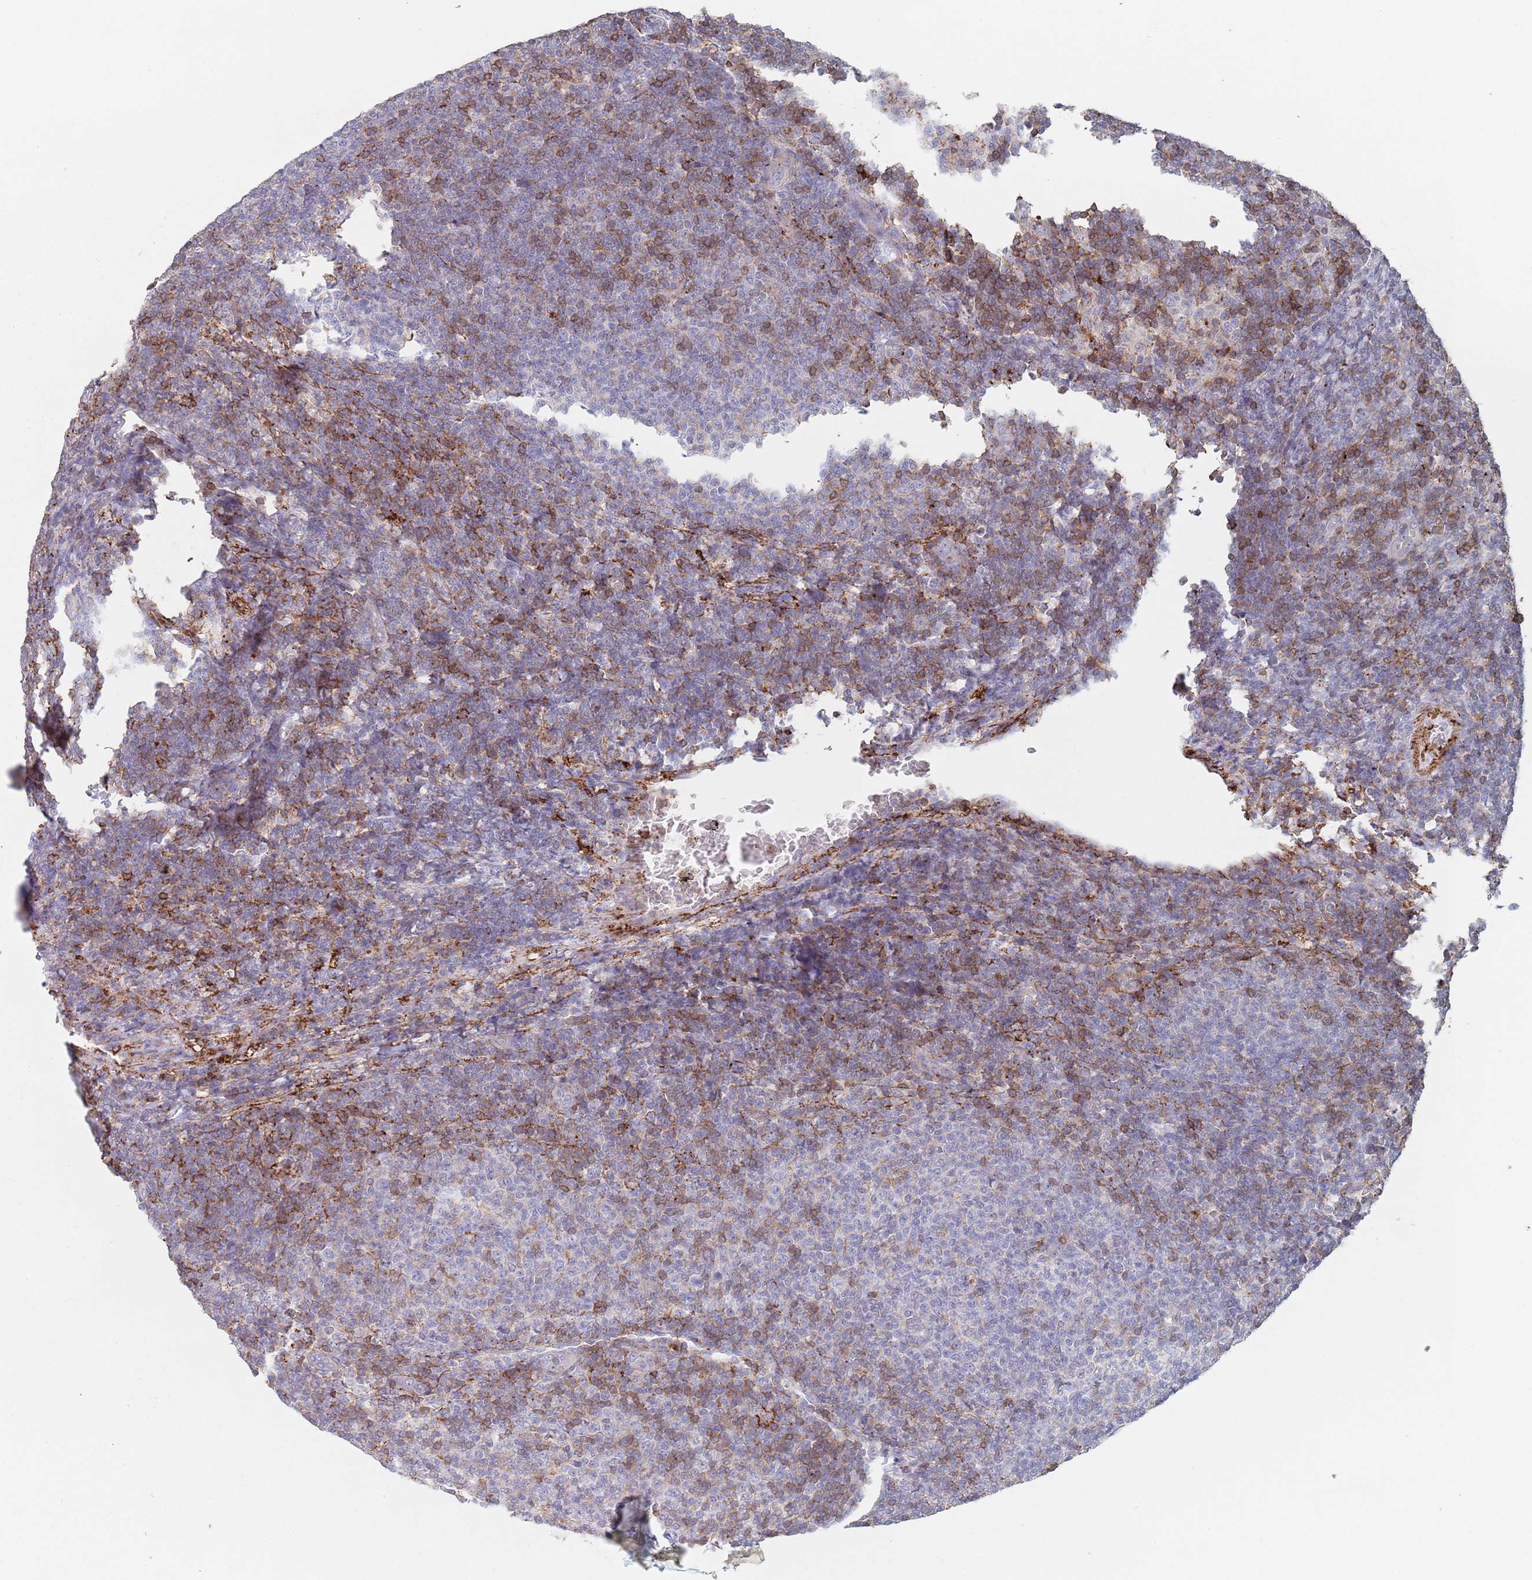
{"staining": {"intensity": "strong", "quantity": "<25%", "location": "cytoplasmic/membranous"}, "tissue": "lymphoma", "cell_type": "Tumor cells", "image_type": "cancer", "snomed": [{"axis": "morphology", "description": "Malignant lymphoma, non-Hodgkin's type, Low grade"}, {"axis": "topography", "description": "Lymph node"}], "caption": "Brown immunohistochemical staining in human low-grade malignant lymphoma, non-Hodgkin's type reveals strong cytoplasmic/membranous staining in about <25% of tumor cells.", "gene": "RNF144A", "patient": {"sex": "male", "age": 66}}